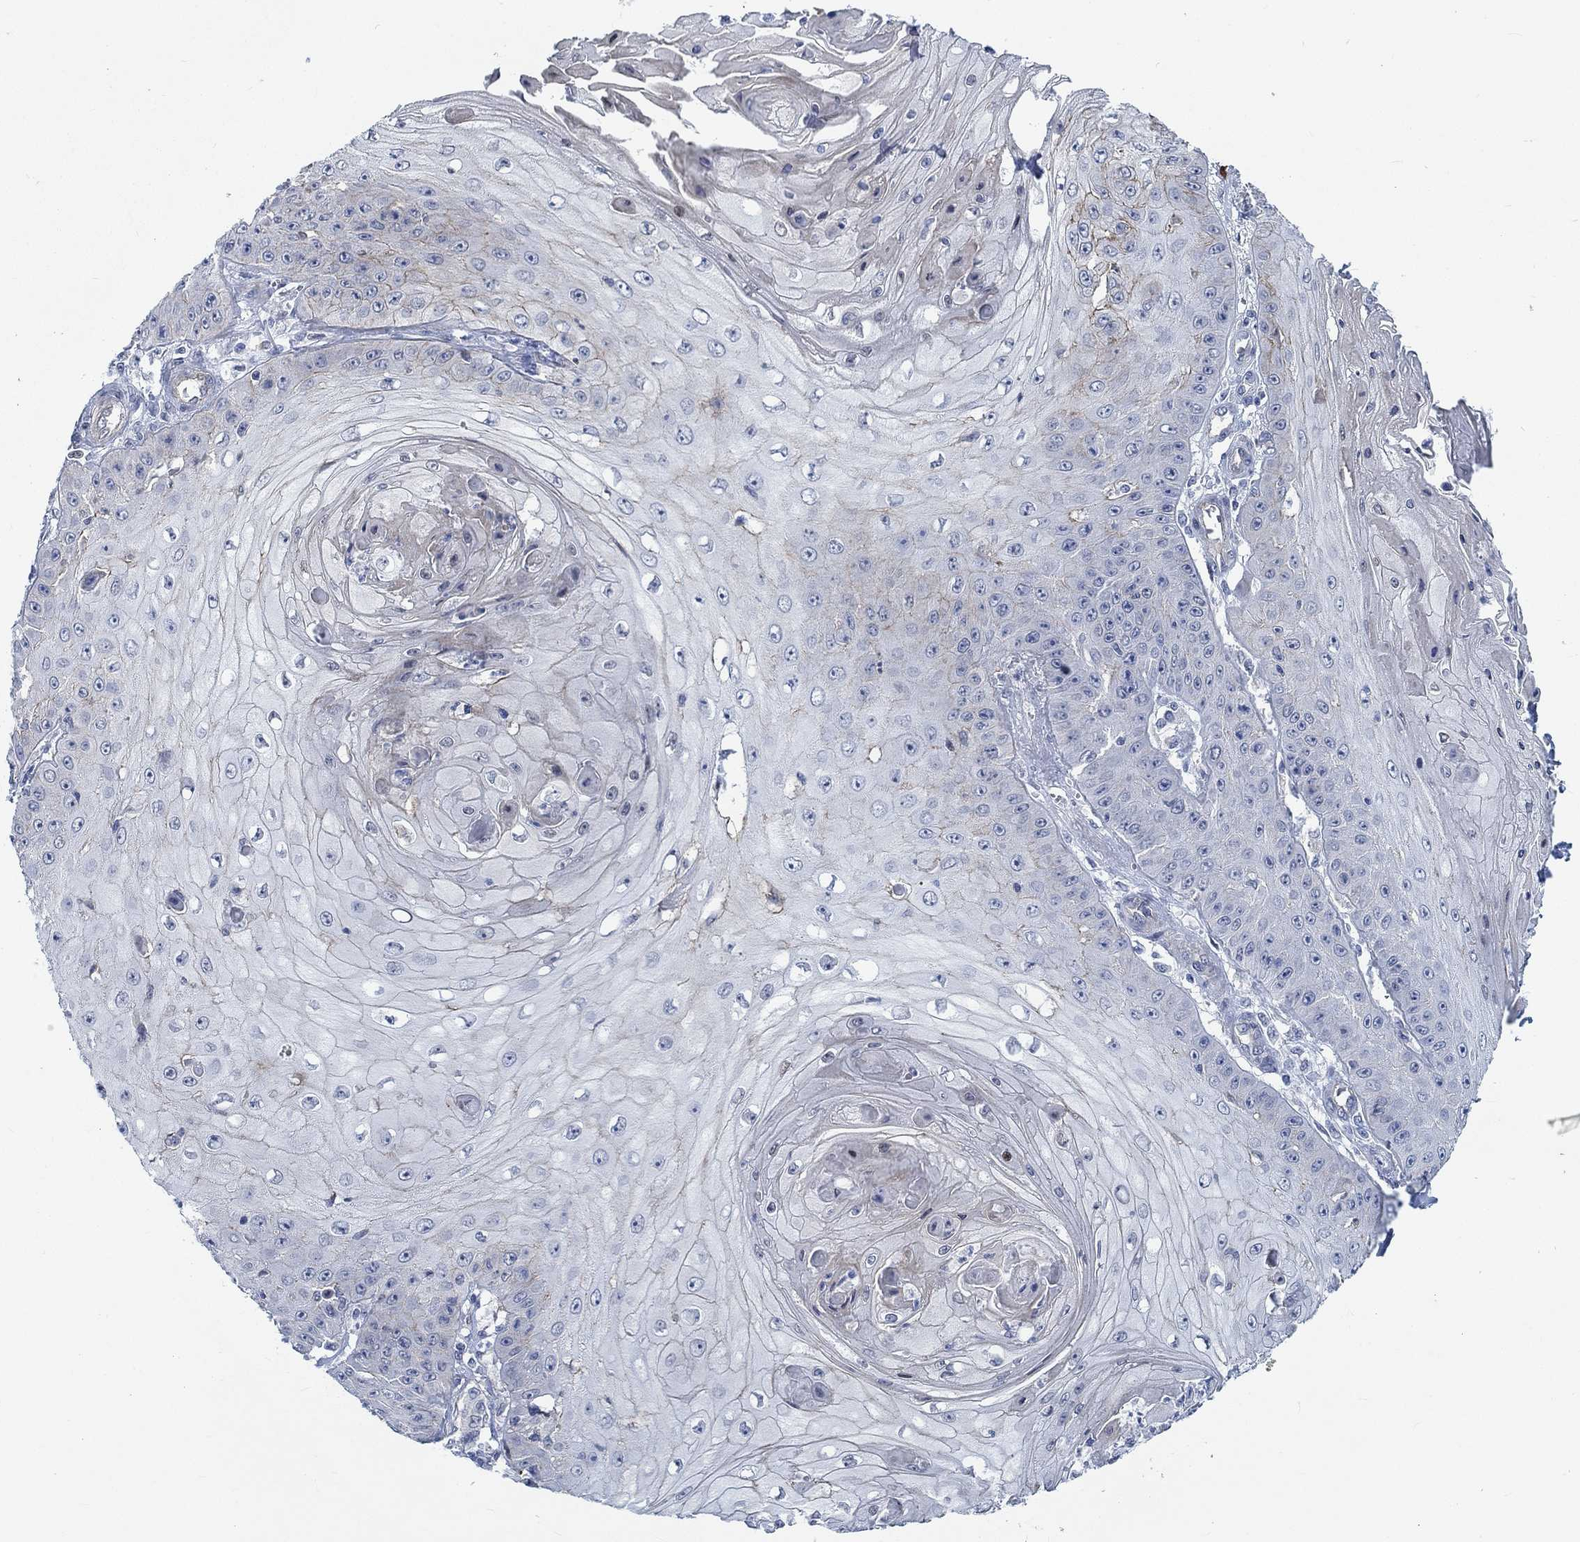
{"staining": {"intensity": "weak", "quantity": "25%-75%", "location": "cytoplasmic/membranous"}, "tissue": "skin cancer", "cell_type": "Tumor cells", "image_type": "cancer", "snomed": [{"axis": "morphology", "description": "Squamous cell carcinoma, NOS"}, {"axis": "topography", "description": "Skin"}], "caption": "IHC image of neoplastic tissue: human skin cancer stained using immunohistochemistry displays low levels of weak protein expression localized specifically in the cytoplasmic/membranous of tumor cells, appearing as a cytoplasmic/membranous brown color.", "gene": "KCNH8", "patient": {"sex": "male", "age": 70}}